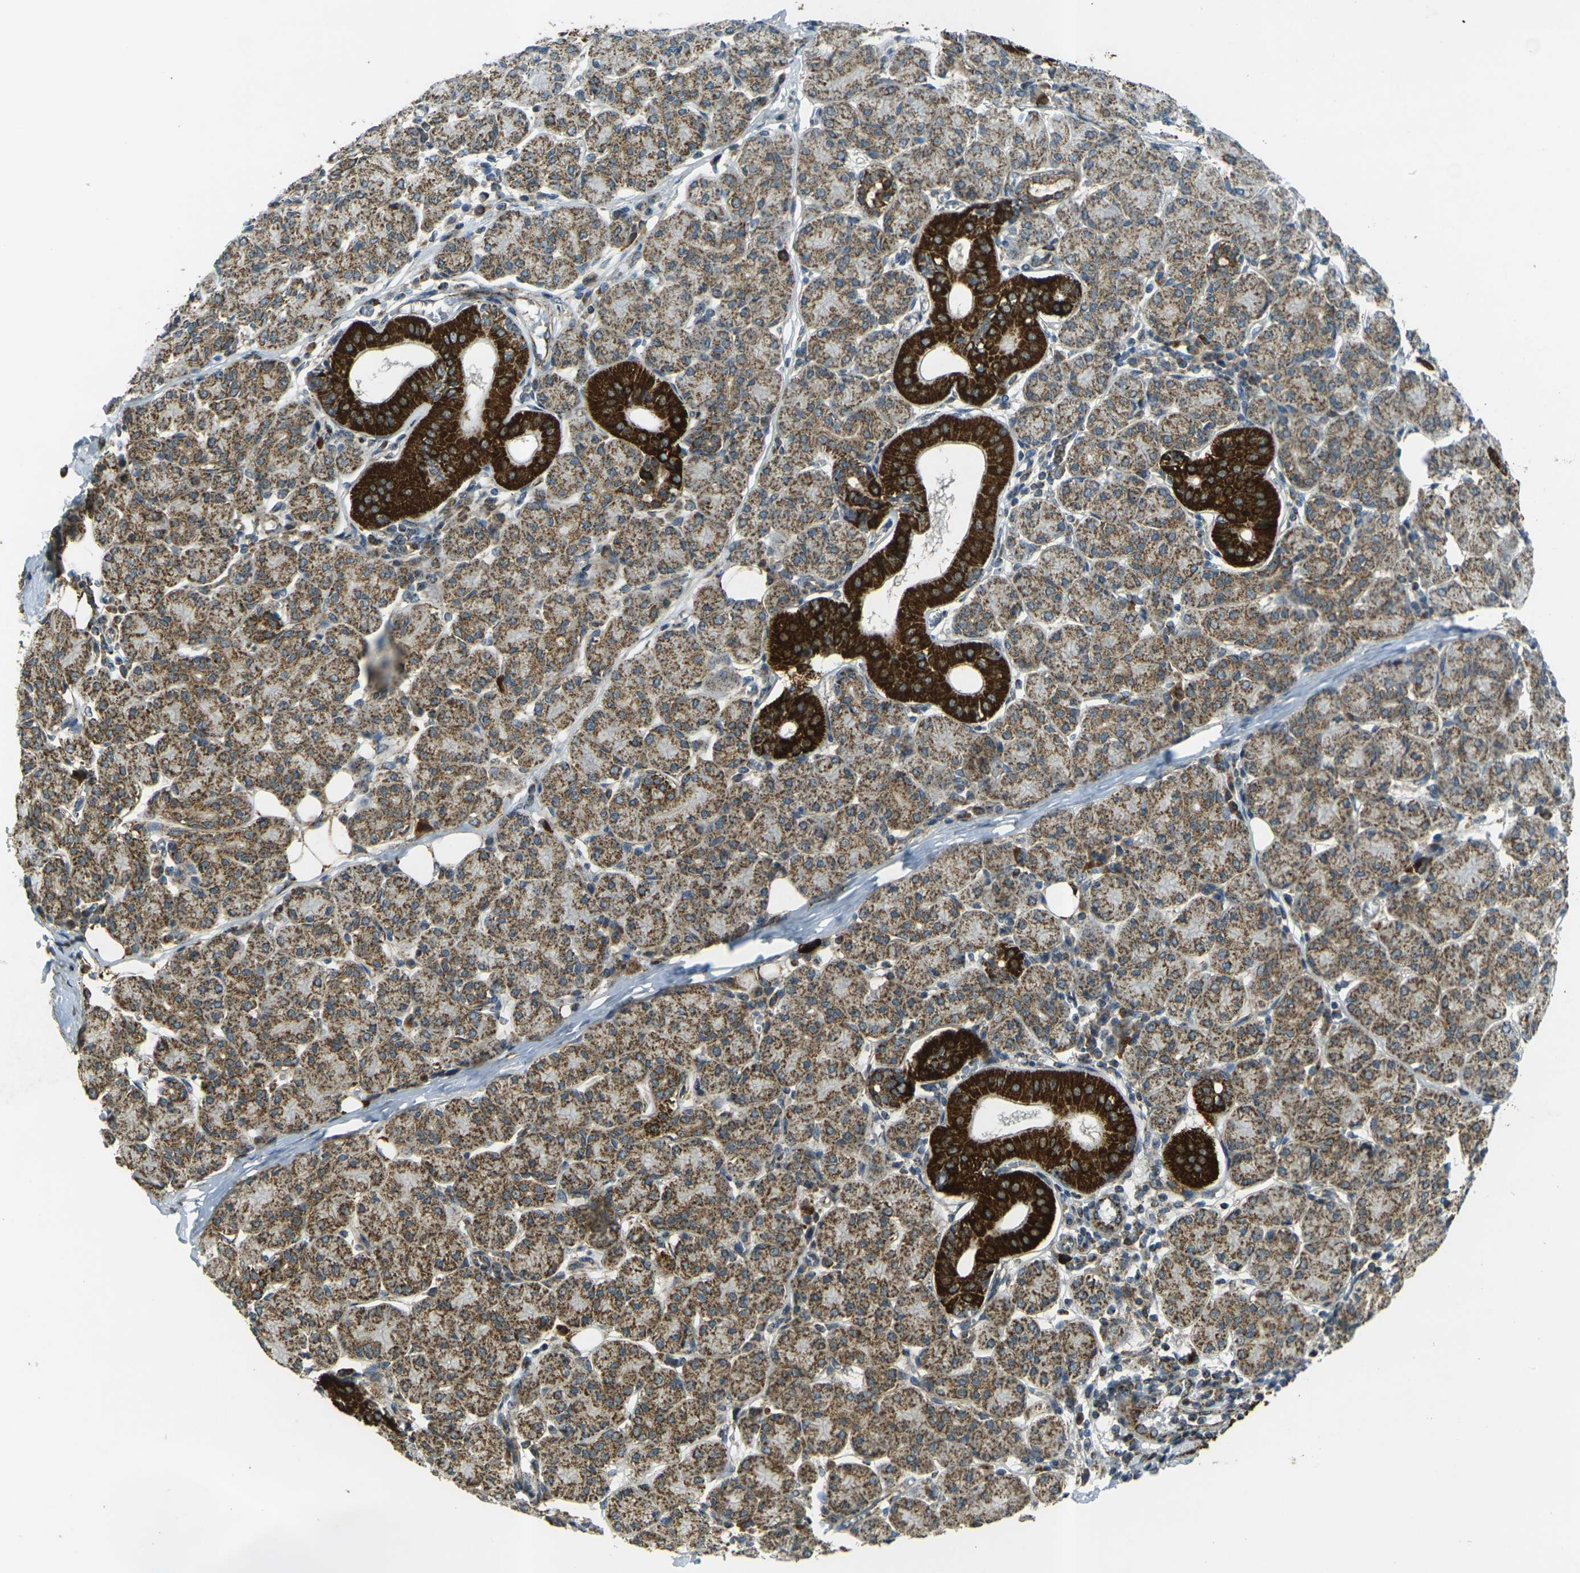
{"staining": {"intensity": "strong", "quantity": ">75%", "location": "cytoplasmic/membranous"}, "tissue": "salivary gland", "cell_type": "Glandular cells", "image_type": "normal", "snomed": [{"axis": "morphology", "description": "Normal tissue, NOS"}, {"axis": "morphology", "description": "Inflammation, NOS"}, {"axis": "topography", "description": "Lymph node"}, {"axis": "topography", "description": "Salivary gland"}], "caption": "Strong cytoplasmic/membranous expression is appreciated in approximately >75% of glandular cells in benign salivary gland.", "gene": "IGF1R", "patient": {"sex": "male", "age": 3}}